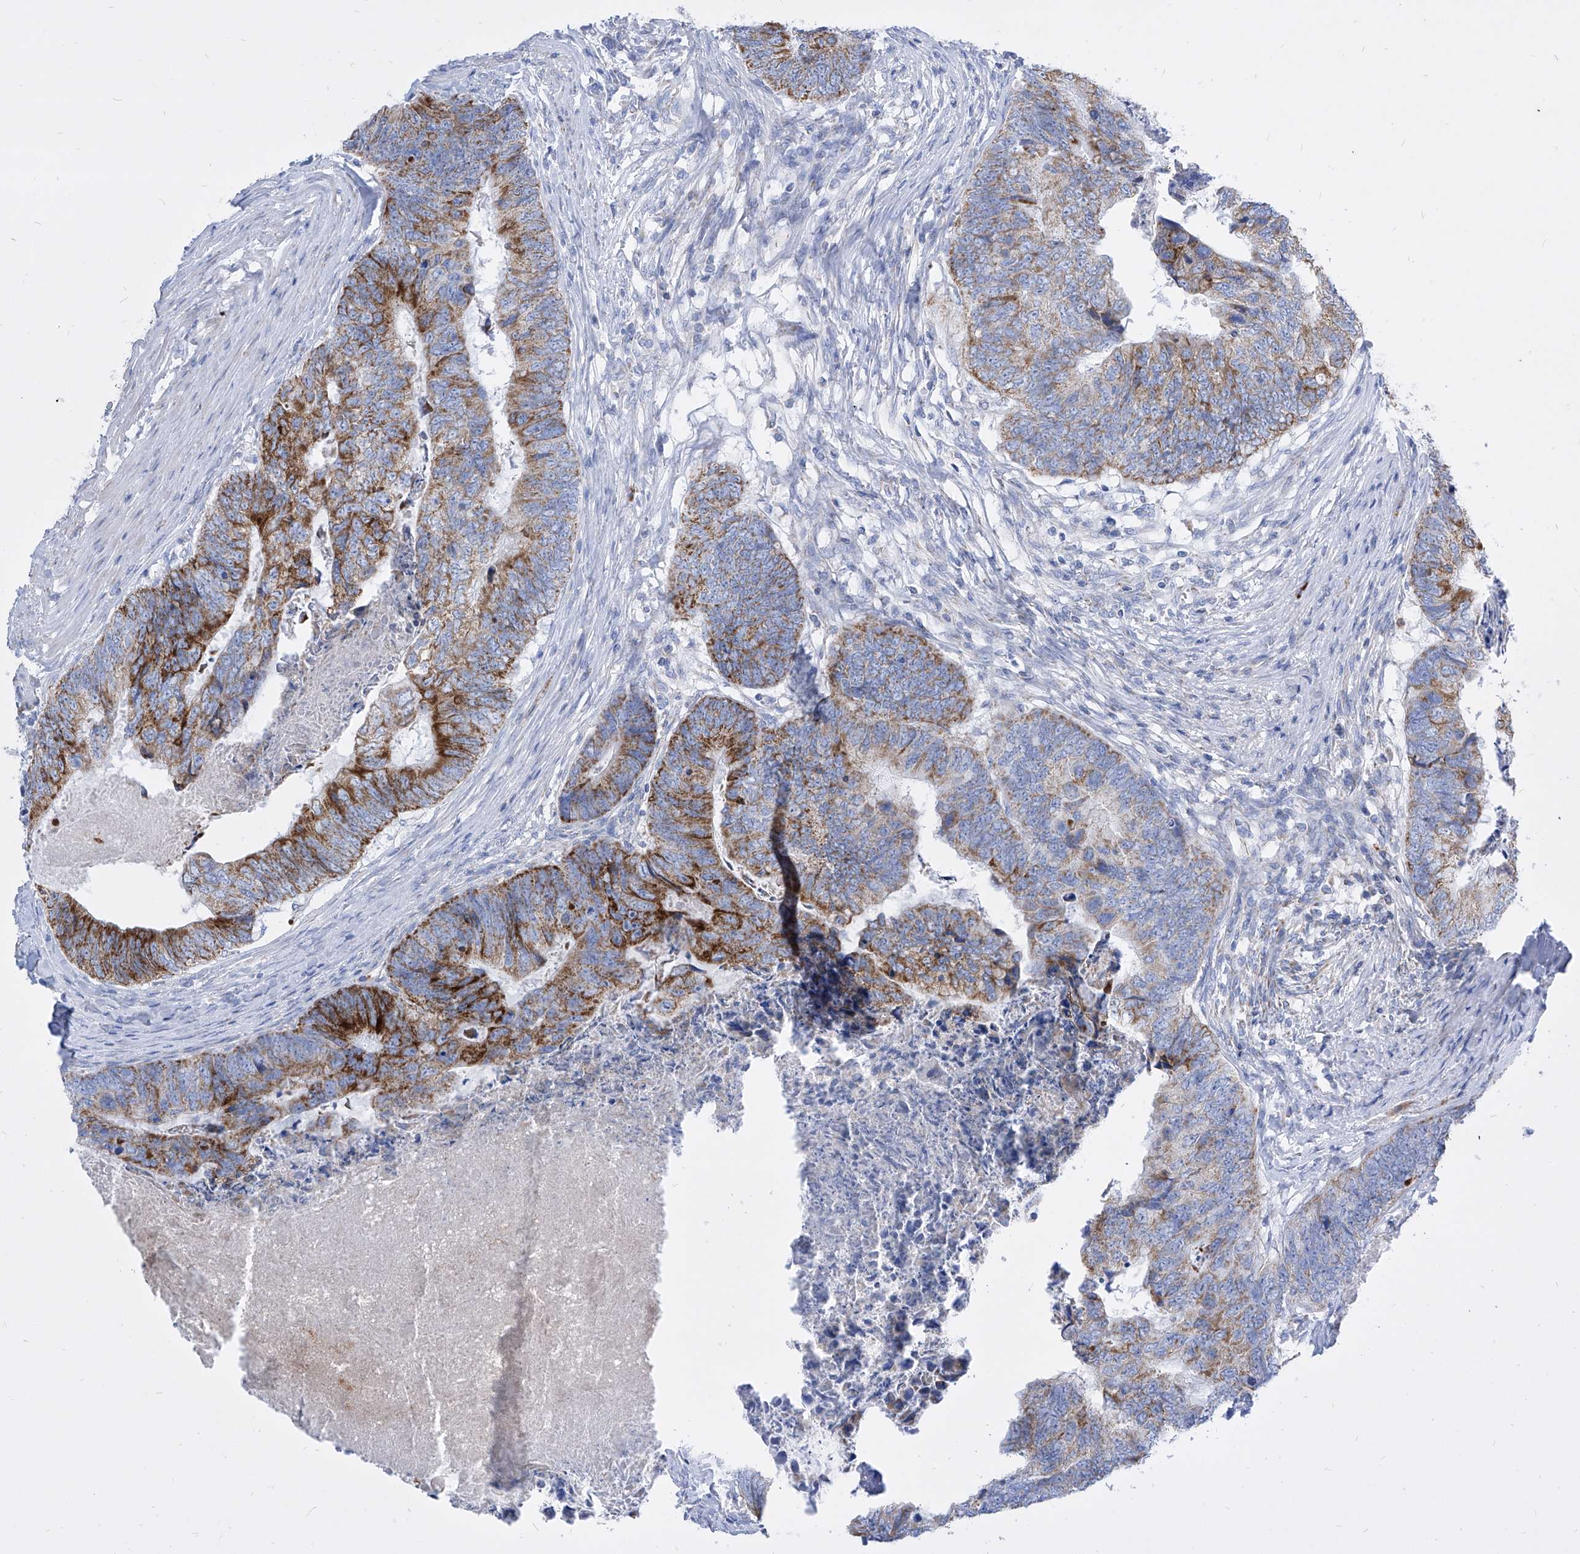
{"staining": {"intensity": "moderate", "quantity": "25%-75%", "location": "cytoplasmic/membranous"}, "tissue": "colorectal cancer", "cell_type": "Tumor cells", "image_type": "cancer", "snomed": [{"axis": "morphology", "description": "Adenocarcinoma, NOS"}, {"axis": "topography", "description": "Colon"}], "caption": "Protein staining of colorectal cancer tissue shows moderate cytoplasmic/membranous staining in approximately 25%-75% of tumor cells.", "gene": "COQ3", "patient": {"sex": "female", "age": 67}}